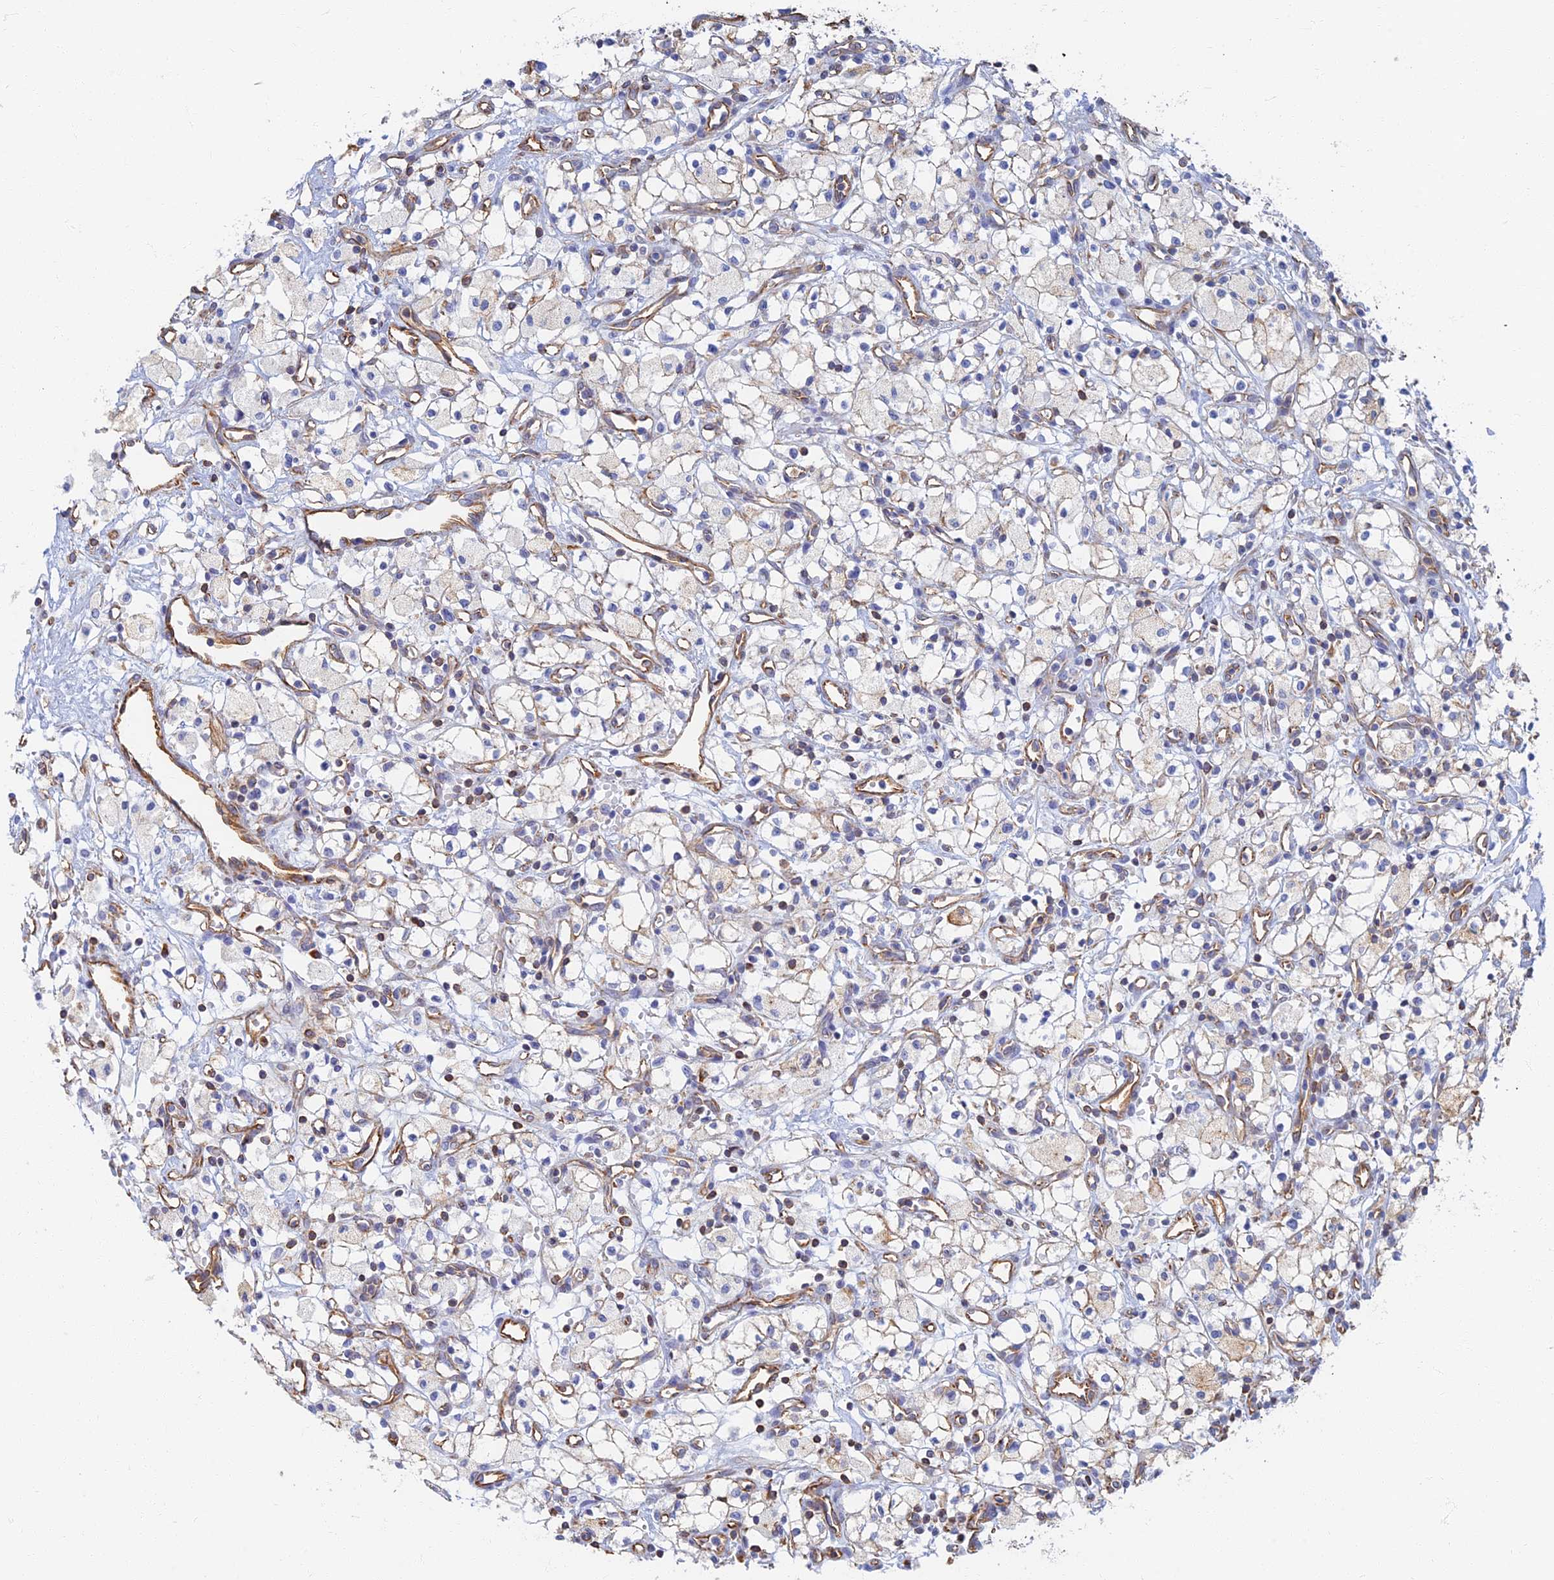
{"staining": {"intensity": "weak", "quantity": "<25%", "location": "cytoplasmic/membranous"}, "tissue": "renal cancer", "cell_type": "Tumor cells", "image_type": "cancer", "snomed": [{"axis": "morphology", "description": "Adenocarcinoma, NOS"}, {"axis": "topography", "description": "Kidney"}], "caption": "DAB (3,3'-diaminobenzidine) immunohistochemical staining of renal cancer (adenocarcinoma) exhibits no significant staining in tumor cells.", "gene": "RMC1", "patient": {"sex": "male", "age": 59}}